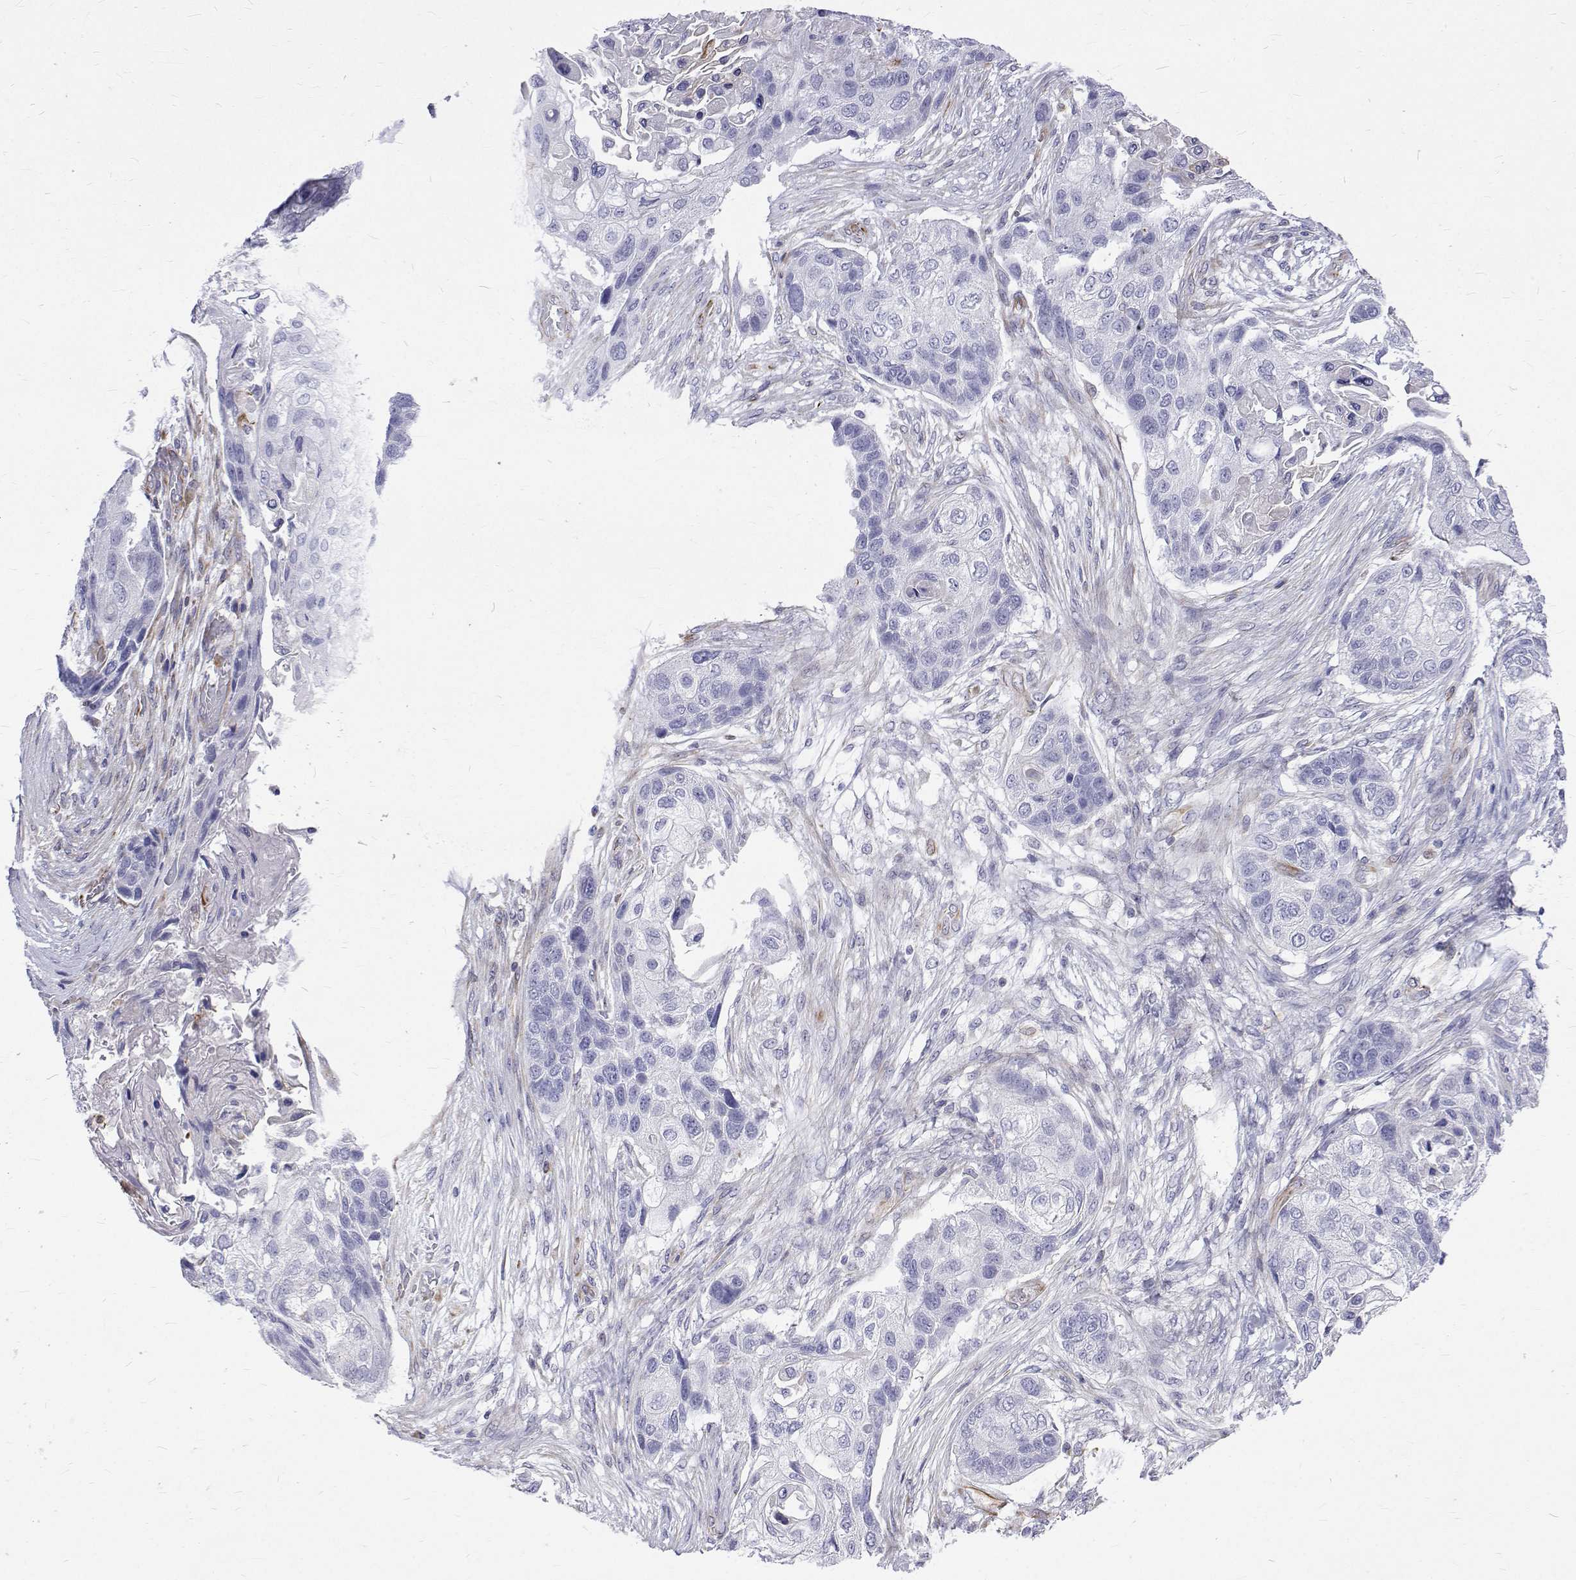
{"staining": {"intensity": "negative", "quantity": "none", "location": "none"}, "tissue": "lung cancer", "cell_type": "Tumor cells", "image_type": "cancer", "snomed": [{"axis": "morphology", "description": "Squamous cell carcinoma, NOS"}, {"axis": "topography", "description": "Lung"}], "caption": "Immunohistochemistry of squamous cell carcinoma (lung) shows no positivity in tumor cells.", "gene": "OPRPN", "patient": {"sex": "male", "age": 69}}